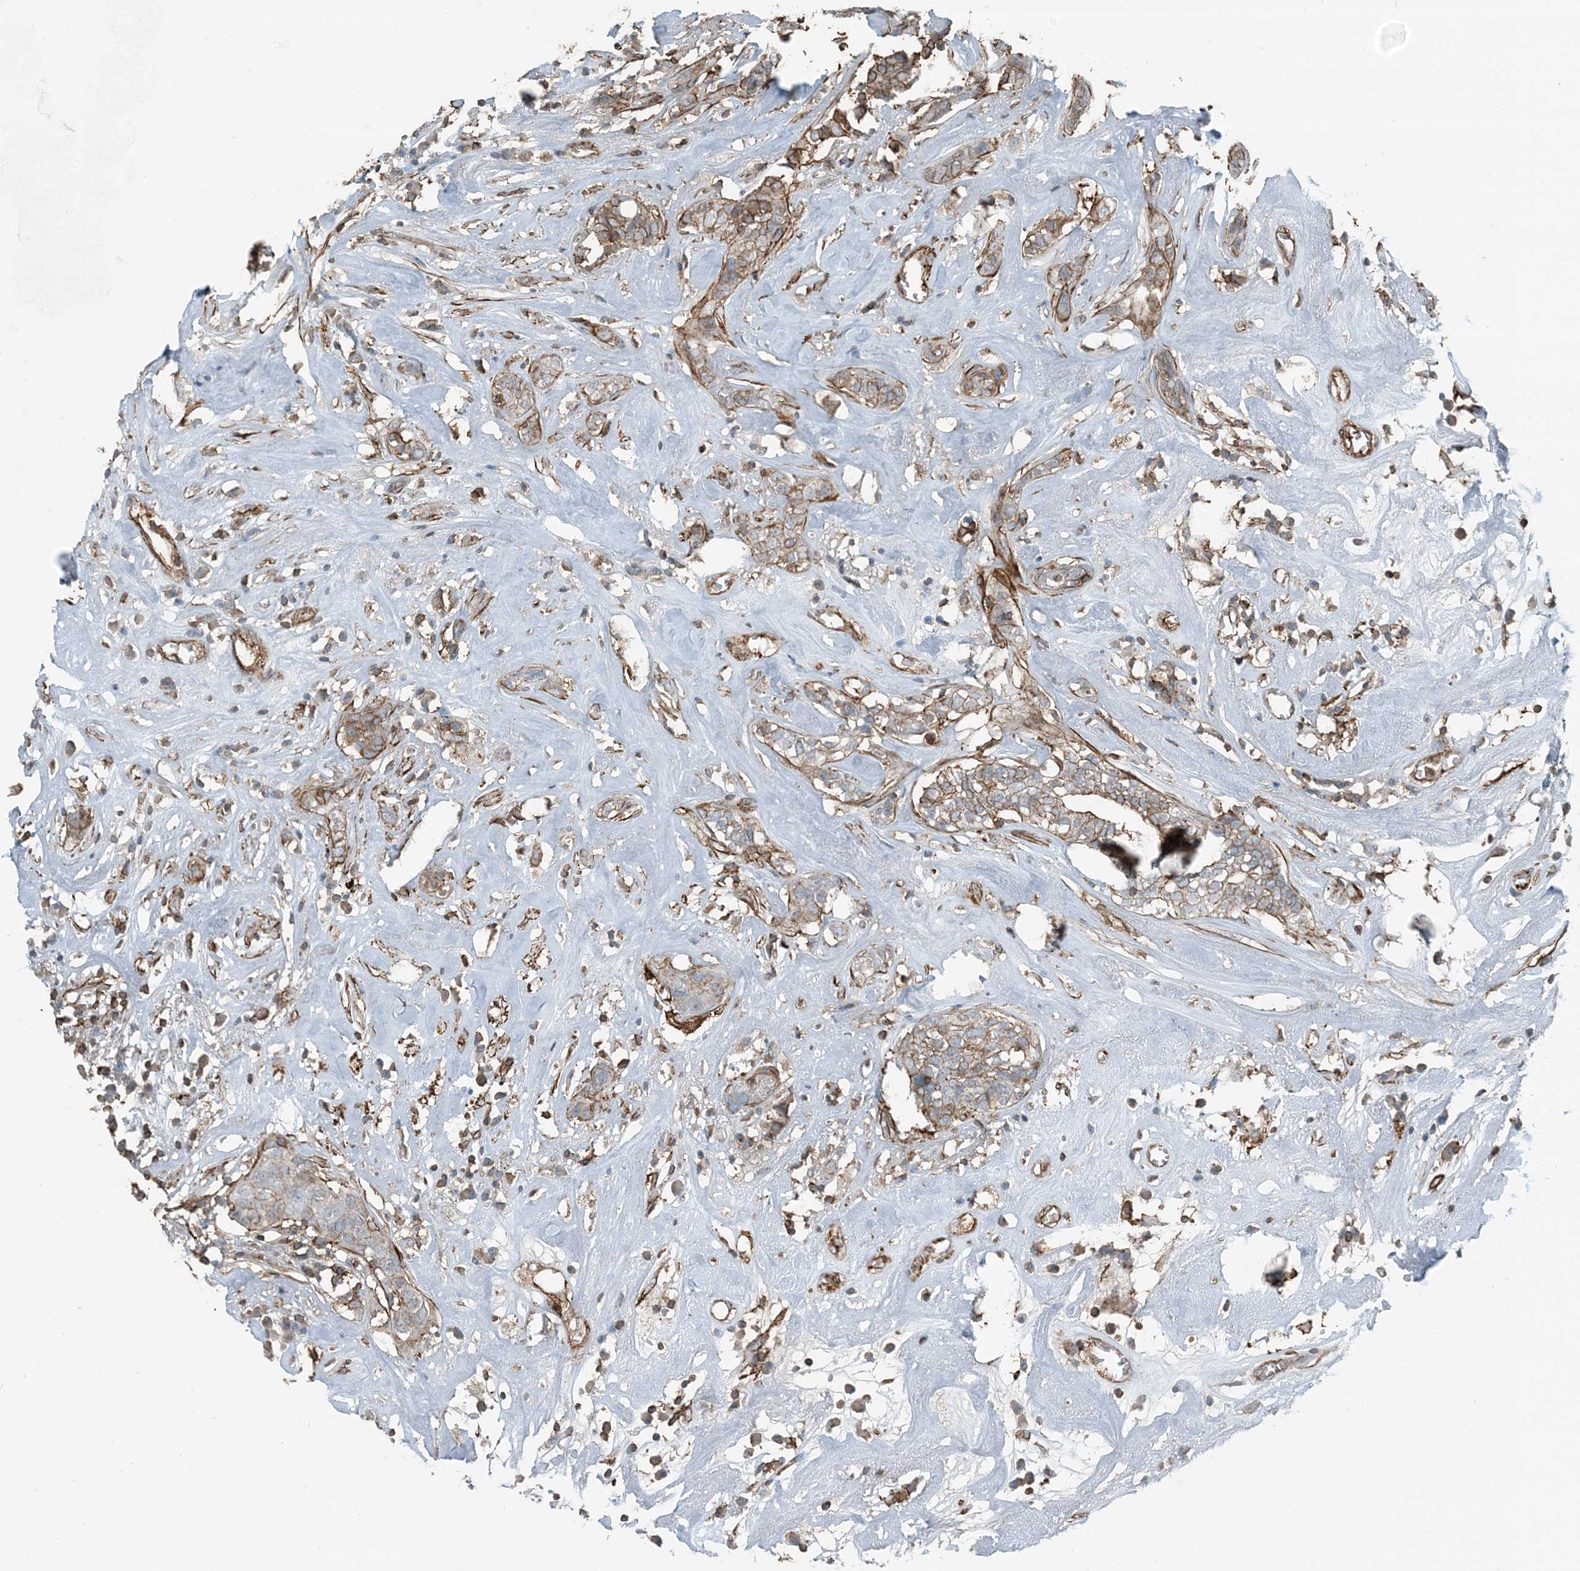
{"staining": {"intensity": "moderate", "quantity": "<25%", "location": "cytoplasmic/membranous"}, "tissue": "head and neck cancer", "cell_type": "Tumor cells", "image_type": "cancer", "snomed": [{"axis": "morphology", "description": "Adenocarcinoma, NOS"}, {"axis": "topography", "description": "Salivary gland"}, {"axis": "topography", "description": "Head-Neck"}], "caption": "Protein staining of head and neck cancer (adenocarcinoma) tissue displays moderate cytoplasmic/membranous staining in approximately <25% of tumor cells.", "gene": "APOBEC3C", "patient": {"sex": "female", "age": 65}}